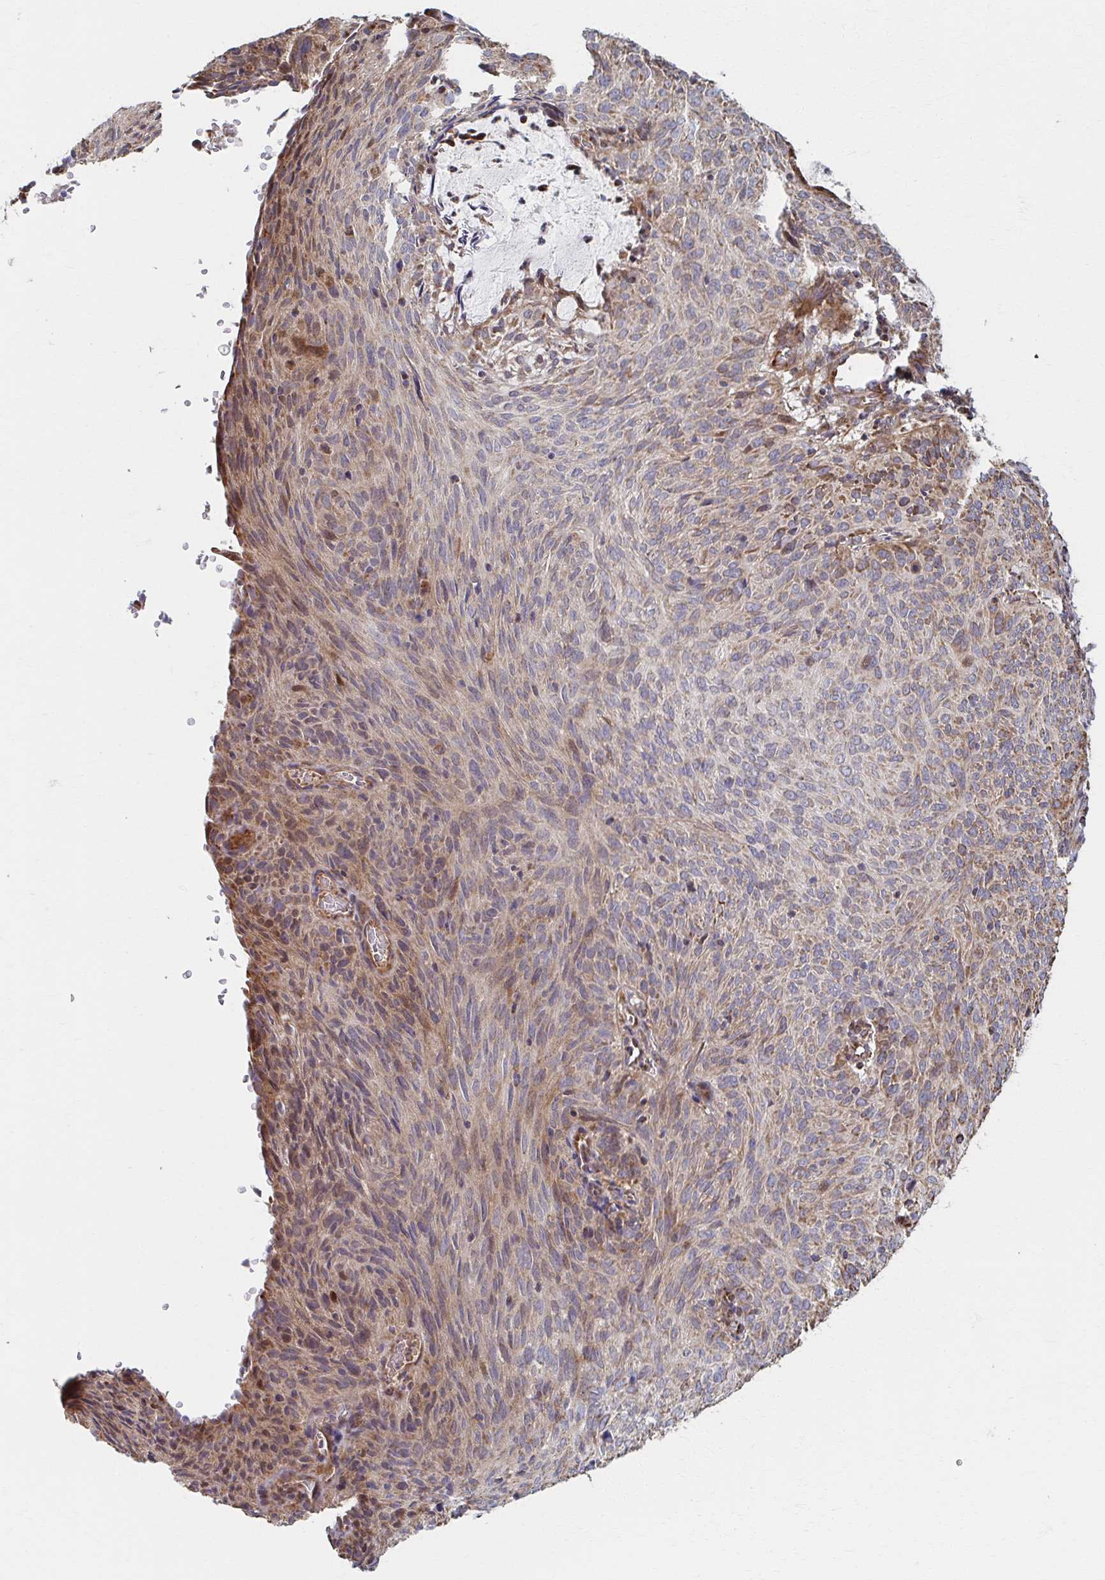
{"staining": {"intensity": "weak", "quantity": "<25%", "location": "cytoplasmic/membranous"}, "tissue": "cervical cancer", "cell_type": "Tumor cells", "image_type": "cancer", "snomed": [{"axis": "morphology", "description": "Squamous cell carcinoma, NOS"}, {"axis": "topography", "description": "Cervix"}], "caption": "Tumor cells show no significant protein expression in squamous cell carcinoma (cervical).", "gene": "SAT1", "patient": {"sex": "female", "age": 49}}